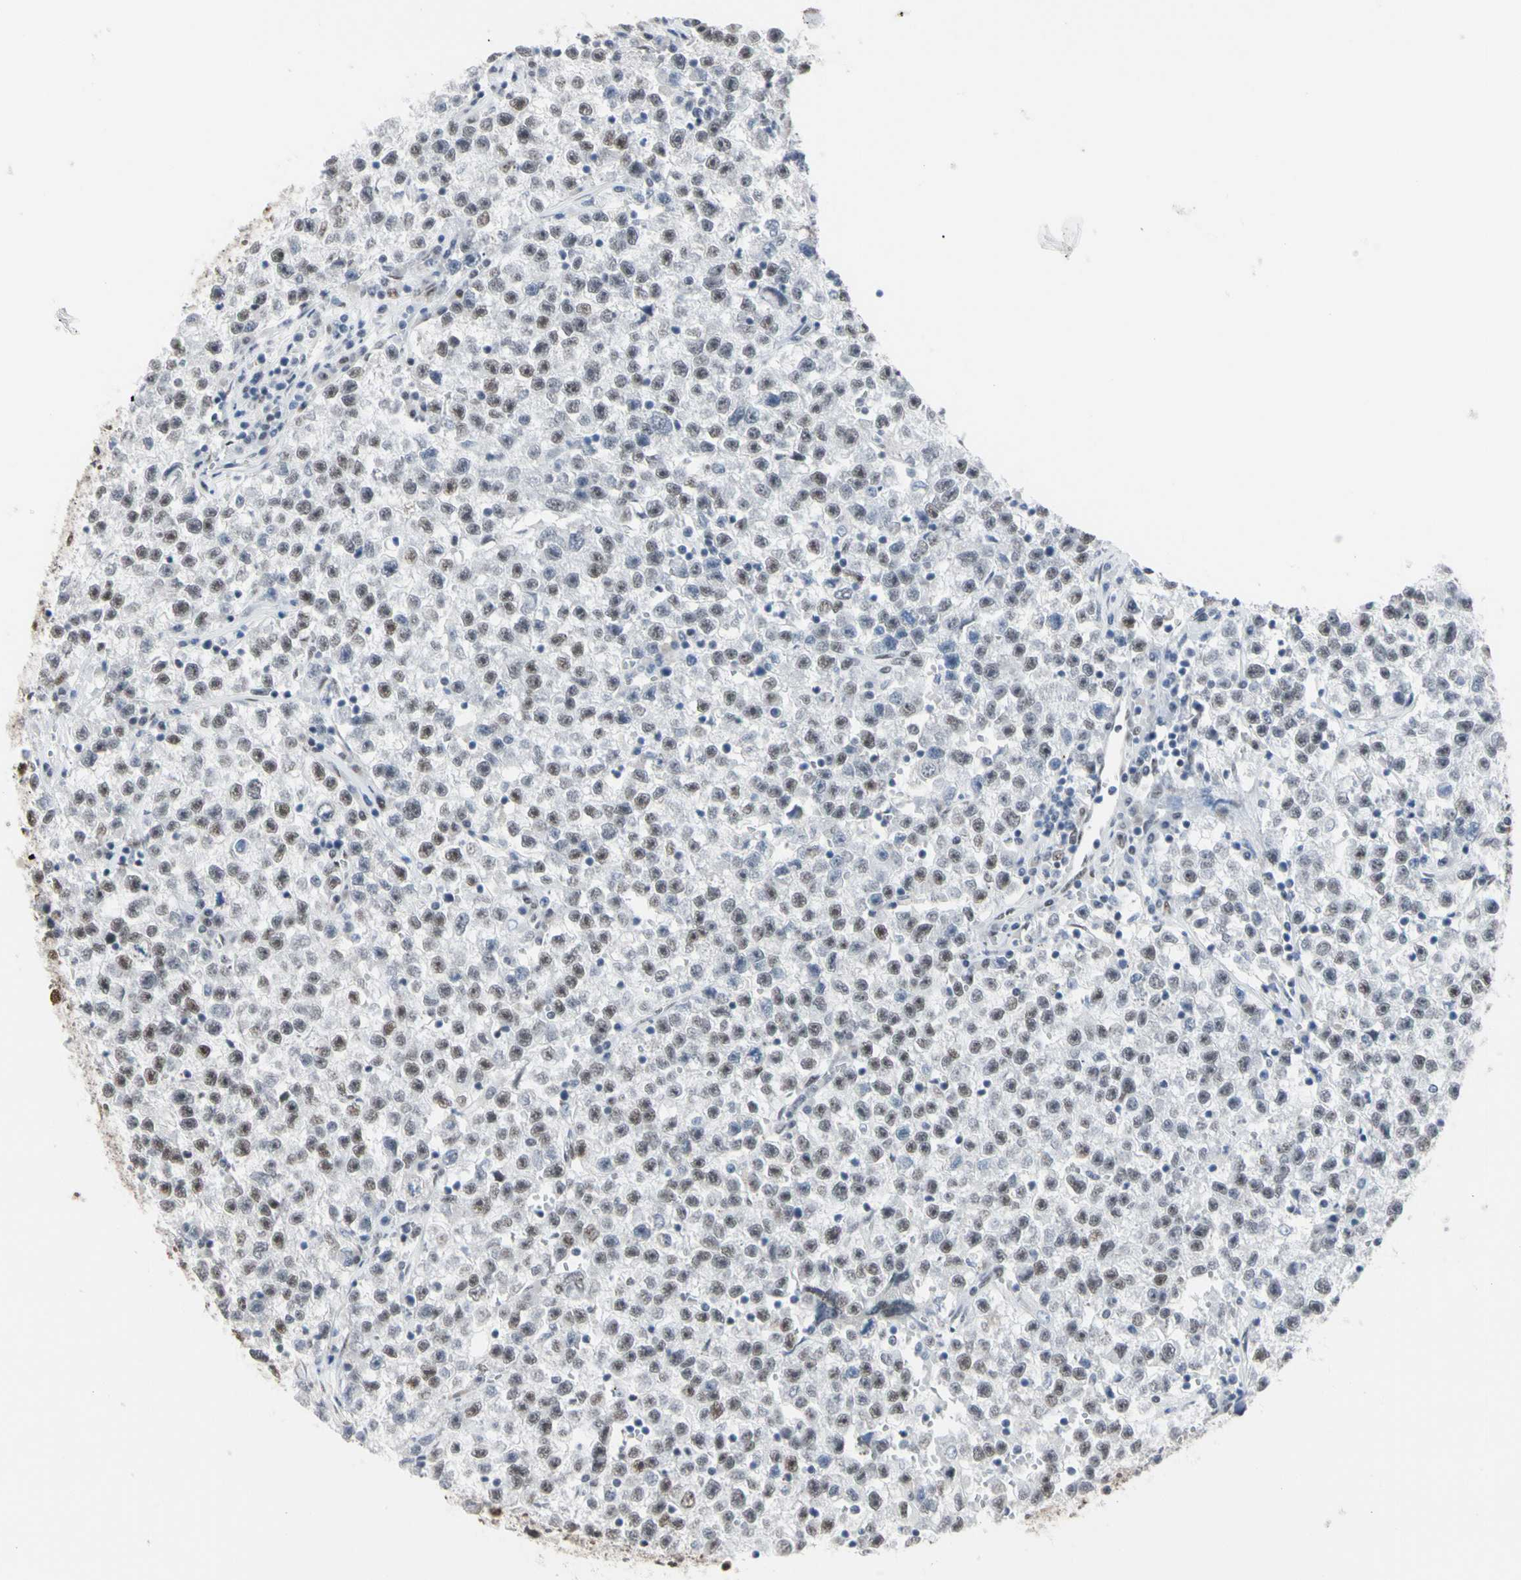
{"staining": {"intensity": "weak", "quantity": ">75%", "location": "nuclear"}, "tissue": "testis cancer", "cell_type": "Tumor cells", "image_type": "cancer", "snomed": [{"axis": "morphology", "description": "Seminoma, NOS"}, {"axis": "topography", "description": "Testis"}], "caption": "There is low levels of weak nuclear staining in tumor cells of testis cancer, as demonstrated by immunohistochemical staining (brown color).", "gene": "FAM98B", "patient": {"sex": "male", "age": 22}}